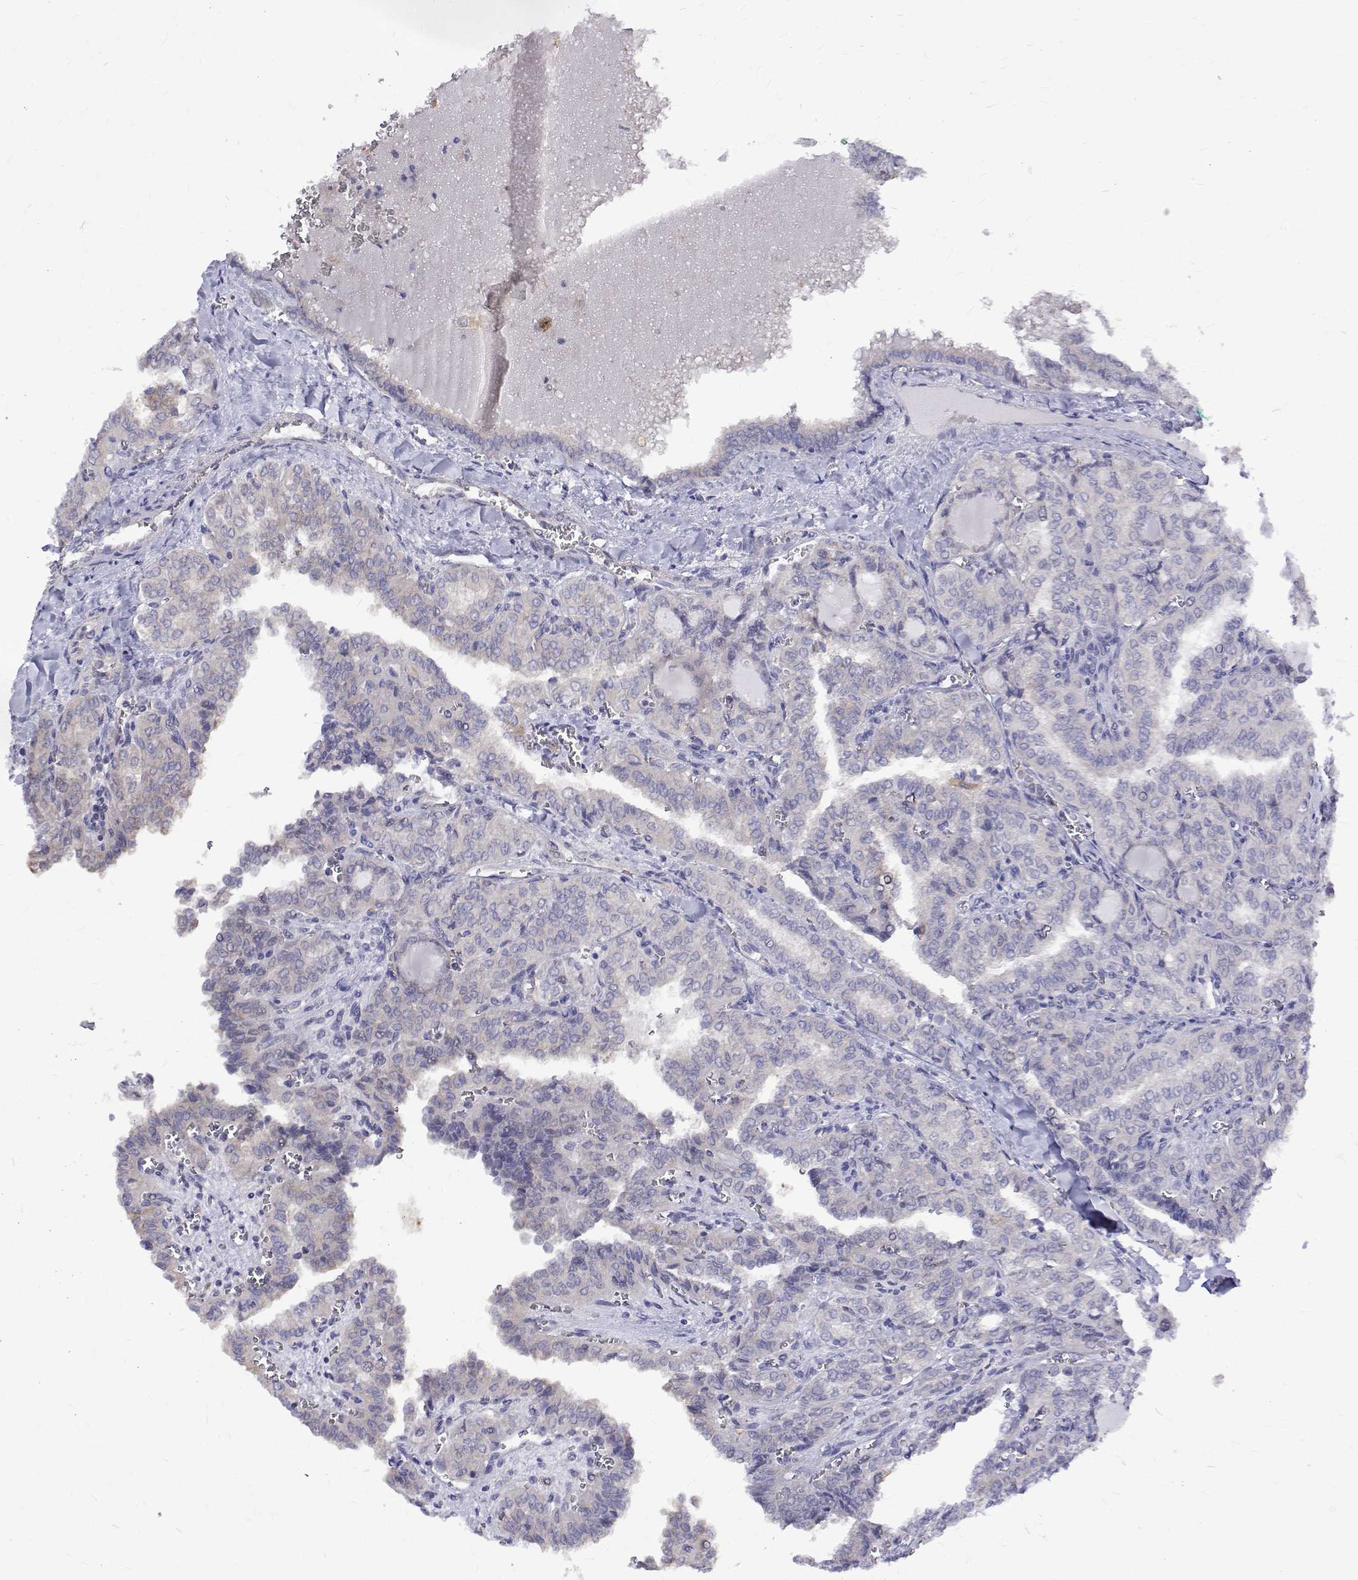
{"staining": {"intensity": "negative", "quantity": "none", "location": "none"}, "tissue": "thyroid cancer", "cell_type": "Tumor cells", "image_type": "cancer", "snomed": [{"axis": "morphology", "description": "Papillary adenocarcinoma, NOS"}, {"axis": "topography", "description": "Thyroid gland"}], "caption": "Tumor cells show no significant positivity in thyroid papillary adenocarcinoma.", "gene": "PADI1", "patient": {"sex": "female", "age": 41}}